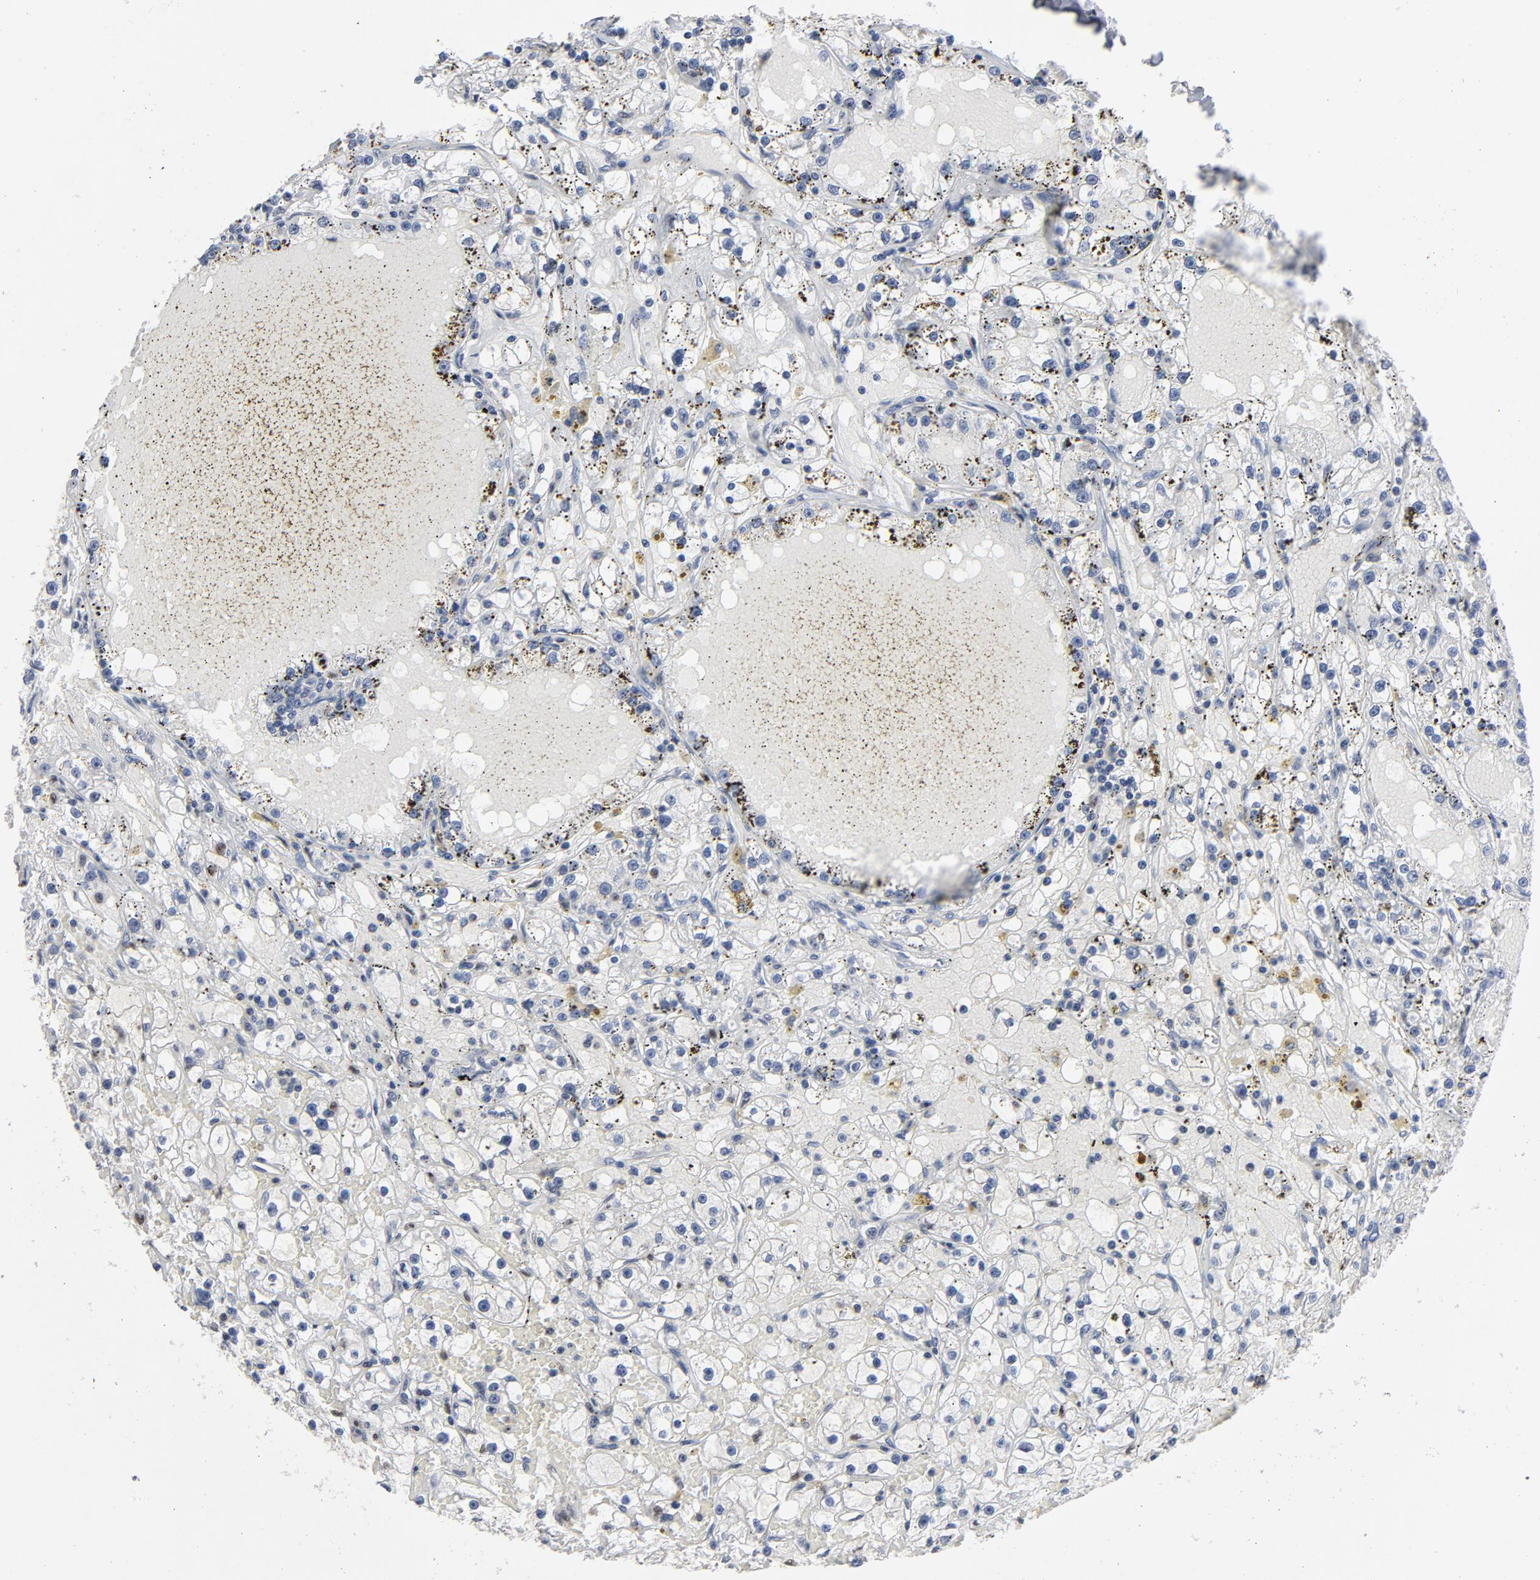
{"staining": {"intensity": "negative", "quantity": "none", "location": "none"}, "tissue": "renal cancer", "cell_type": "Tumor cells", "image_type": "cancer", "snomed": [{"axis": "morphology", "description": "Adenocarcinoma, NOS"}, {"axis": "topography", "description": "Kidney"}], "caption": "A histopathology image of renal cancer stained for a protein demonstrates no brown staining in tumor cells. Brightfield microscopy of immunohistochemistry (IHC) stained with DAB (brown) and hematoxylin (blue), captured at high magnification.", "gene": "NFKB1", "patient": {"sex": "male", "age": 56}}